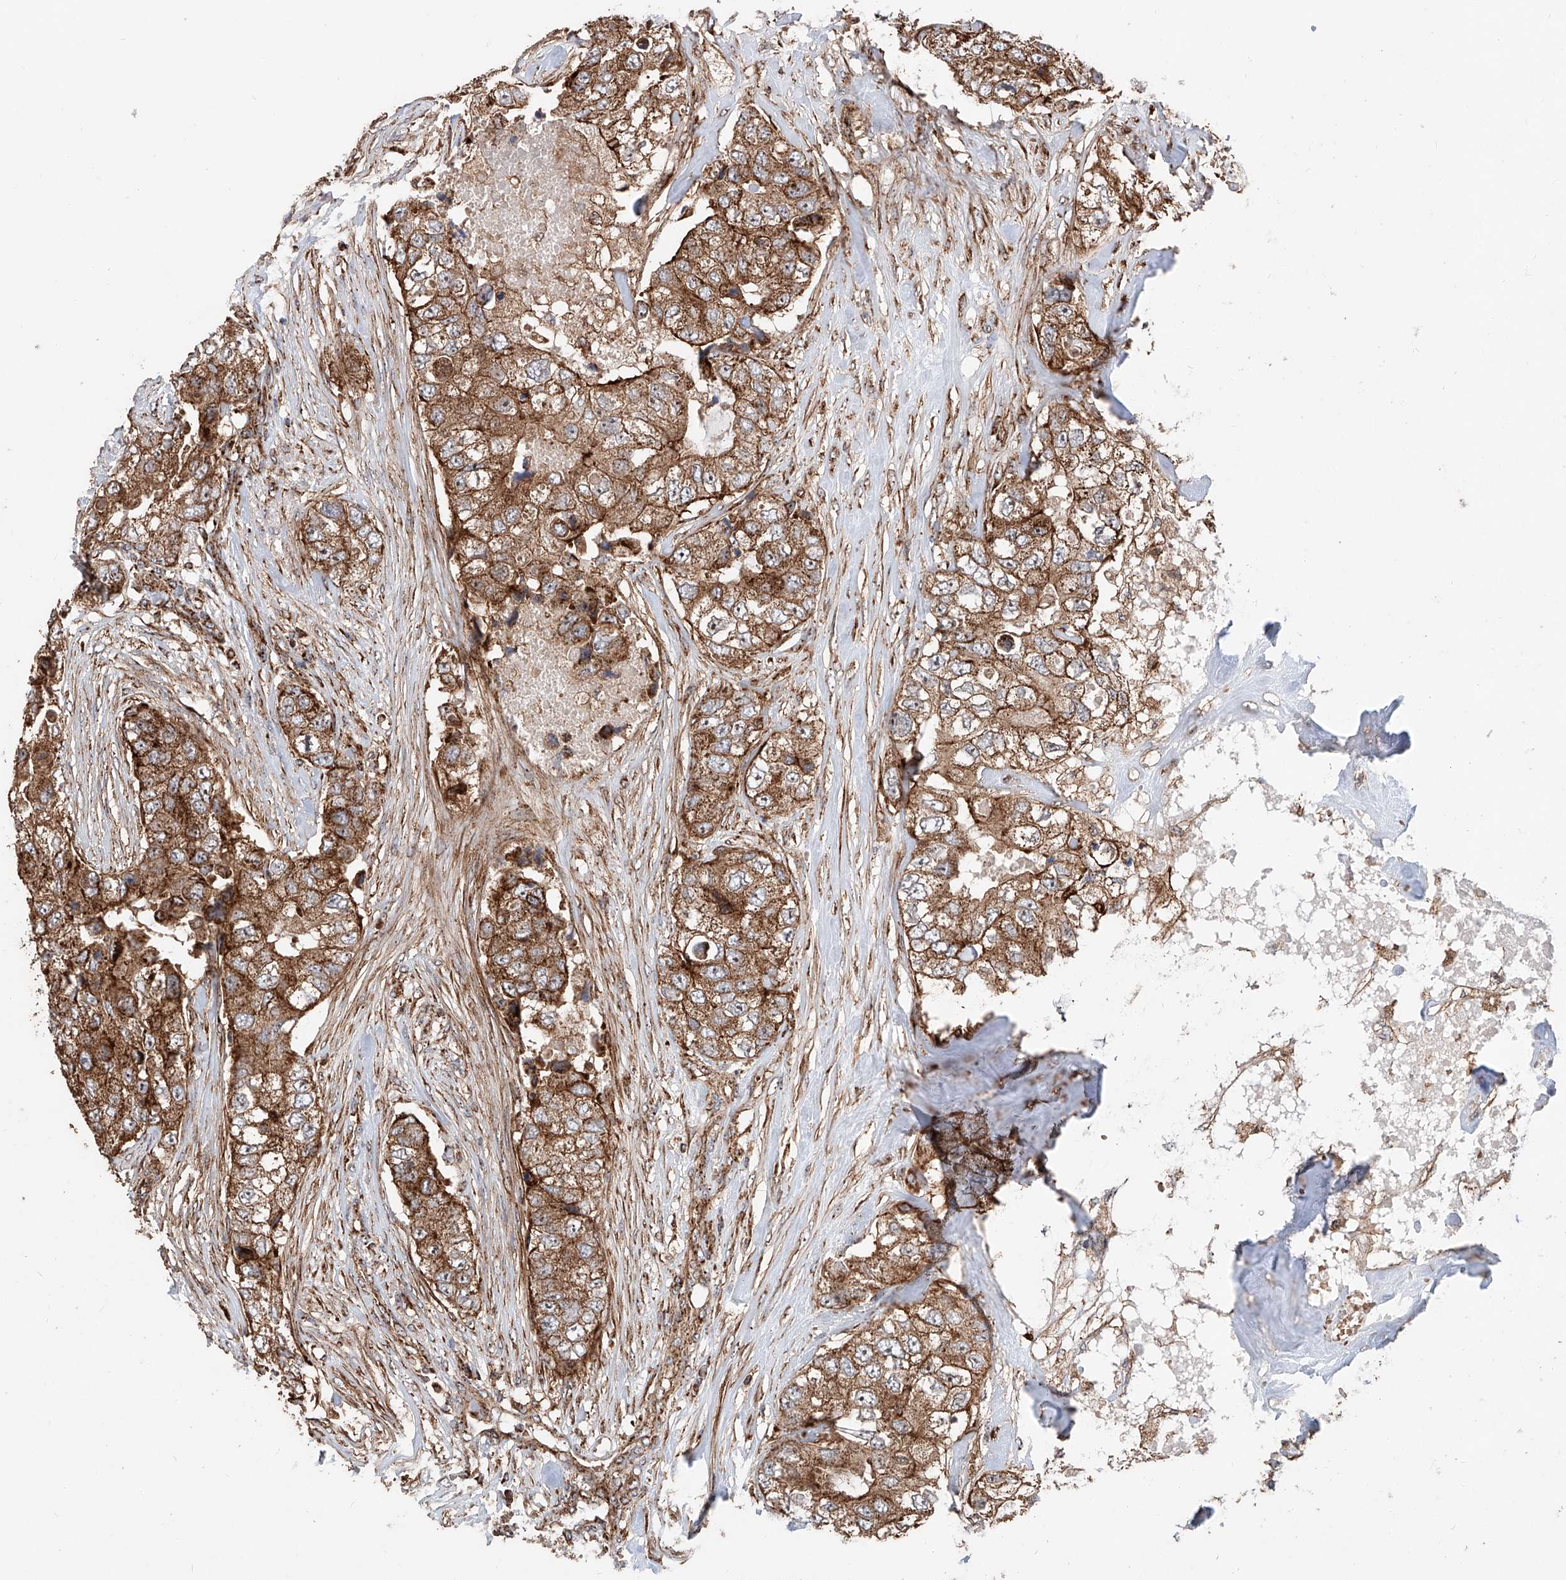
{"staining": {"intensity": "strong", "quantity": ">75%", "location": "cytoplasmic/membranous"}, "tissue": "breast cancer", "cell_type": "Tumor cells", "image_type": "cancer", "snomed": [{"axis": "morphology", "description": "Duct carcinoma"}, {"axis": "topography", "description": "Breast"}], "caption": "Protein staining of breast cancer (infiltrating ductal carcinoma) tissue demonstrates strong cytoplasmic/membranous positivity in approximately >75% of tumor cells.", "gene": "PISD", "patient": {"sex": "female", "age": 62}}